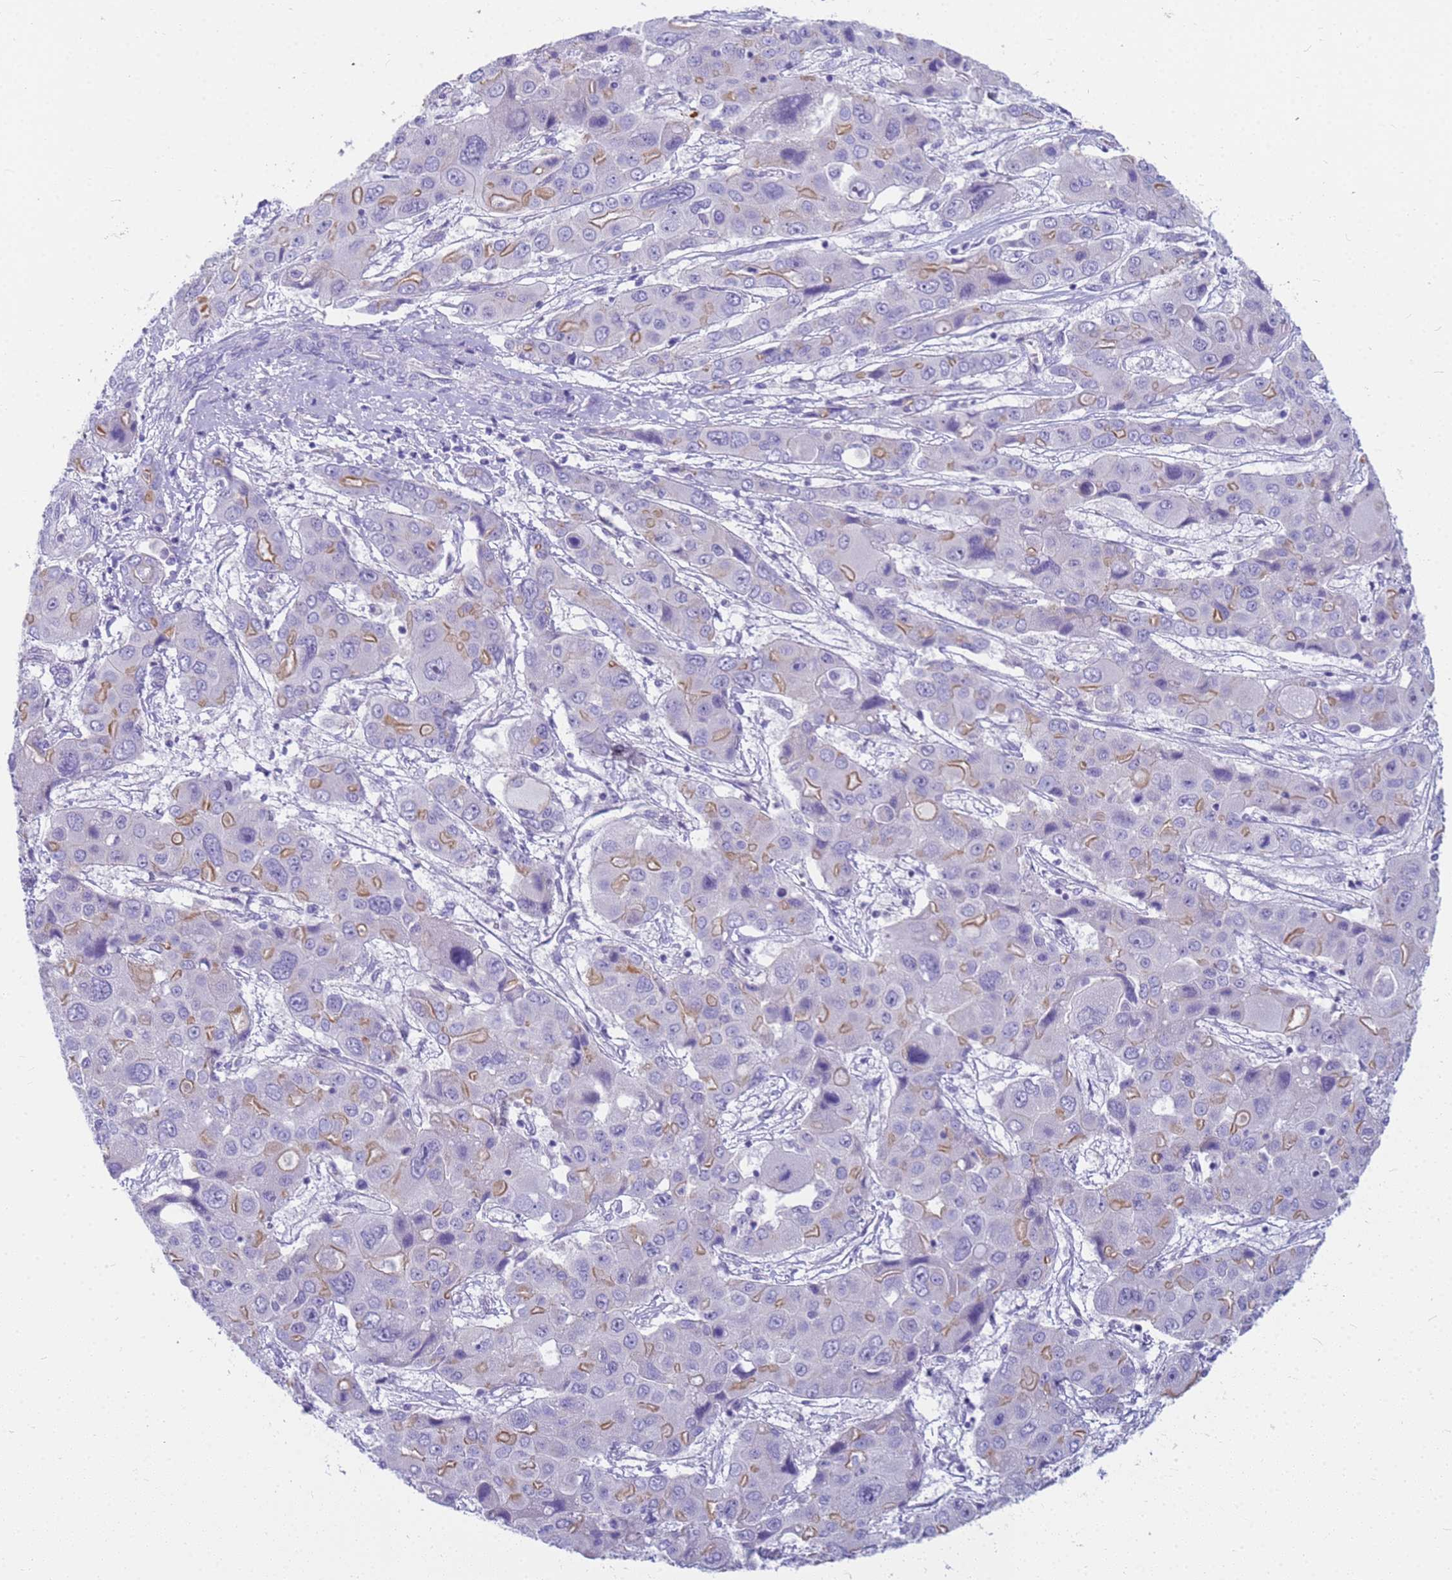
{"staining": {"intensity": "moderate", "quantity": "<25%", "location": "cytoplasmic/membranous"}, "tissue": "liver cancer", "cell_type": "Tumor cells", "image_type": "cancer", "snomed": [{"axis": "morphology", "description": "Cholangiocarcinoma"}, {"axis": "topography", "description": "Liver"}], "caption": "Protein expression analysis of liver cancer demonstrates moderate cytoplasmic/membranous staining in approximately <25% of tumor cells.", "gene": "RNASE2", "patient": {"sex": "male", "age": 67}}